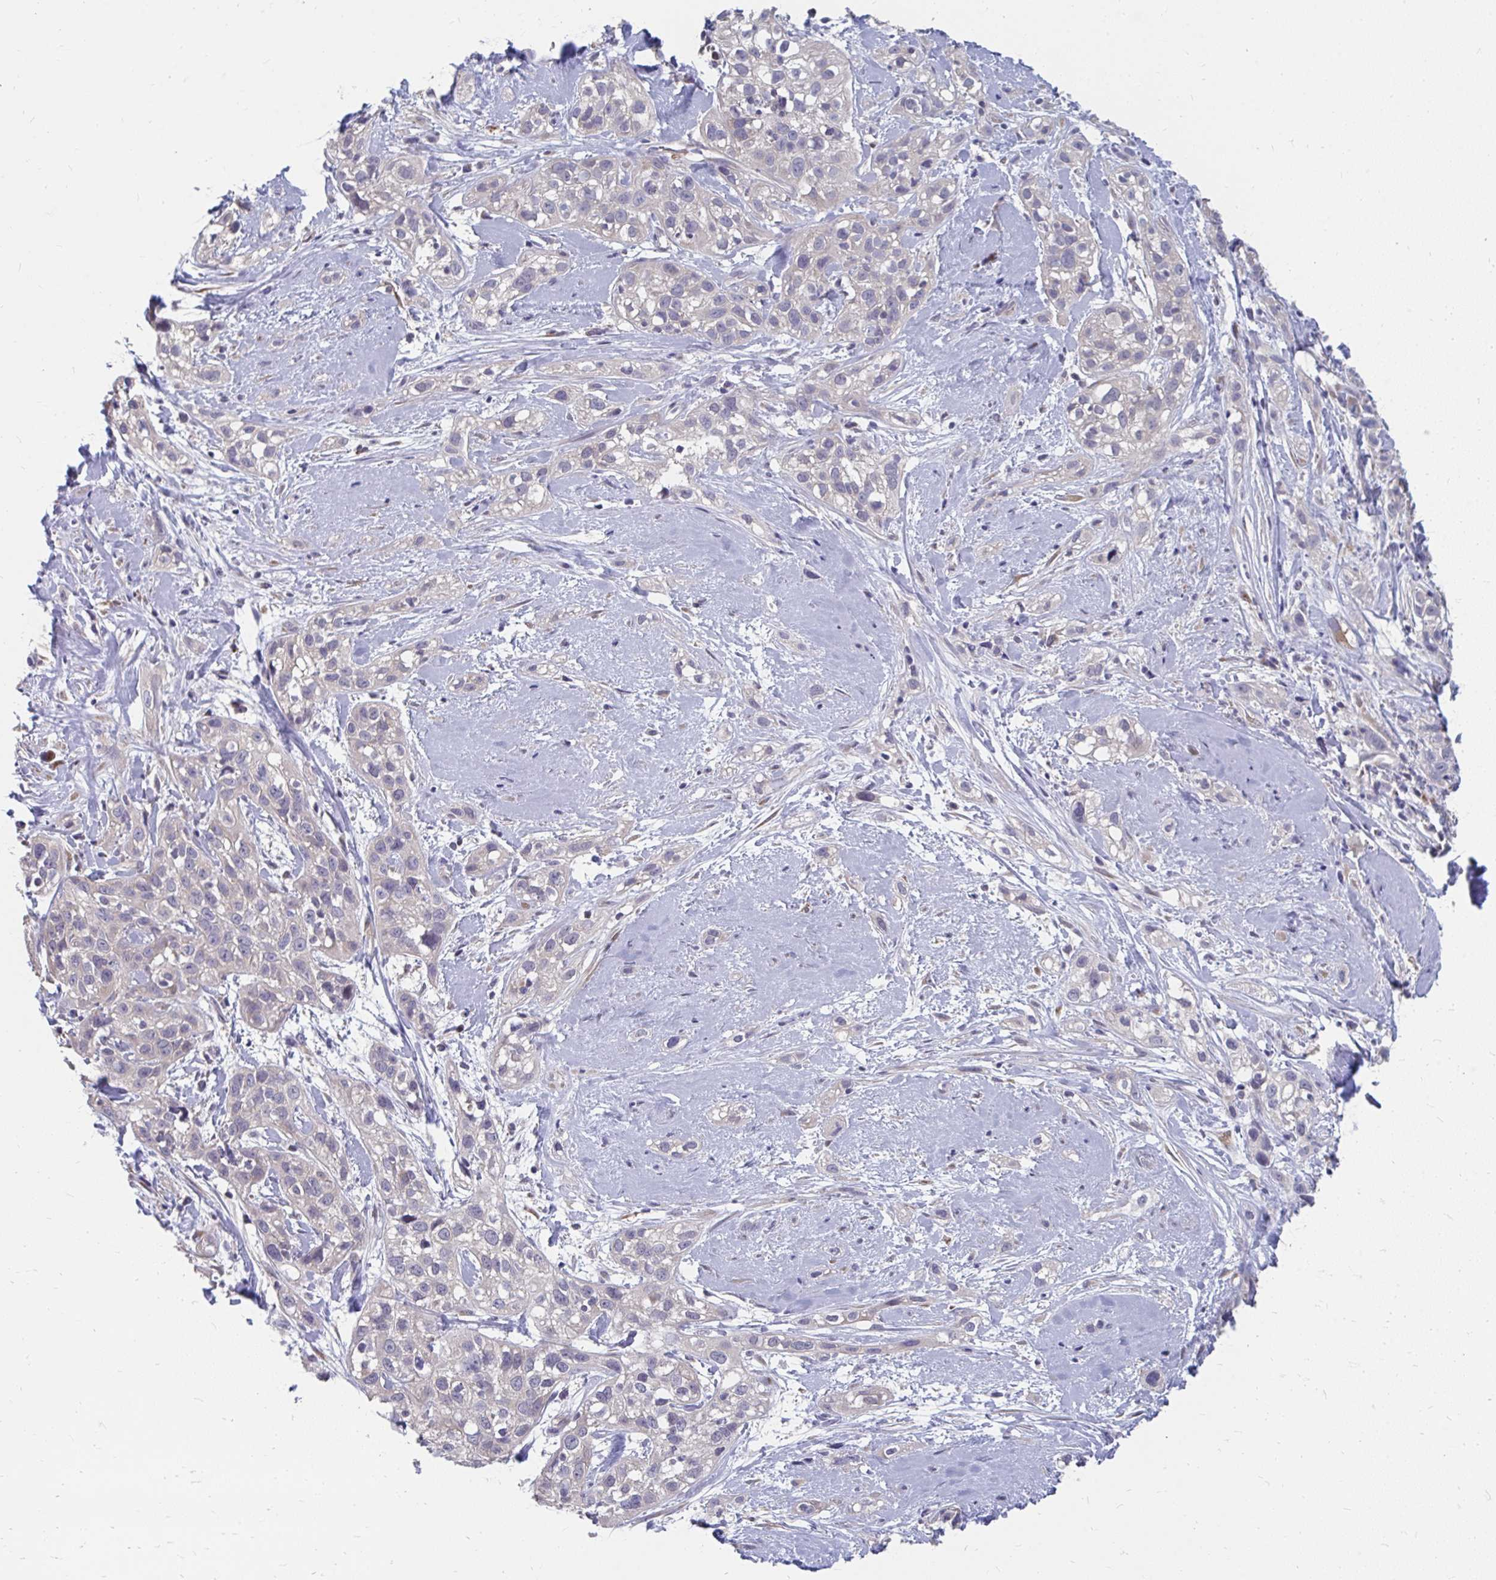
{"staining": {"intensity": "negative", "quantity": "none", "location": "none"}, "tissue": "skin cancer", "cell_type": "Tumor cells", "image_type": "cancer", "snomed": [{"axis": "morphology", "description": "Squamous cell carcinoma, NOS"}, {"axis": "topography", "description": "Skin"}], "caption": "Histopathology image shows no significant protein staining in tumor cells of skin cancer.", "gene": "PABIR3", "patient": {"sex": "male", "age": 82}}